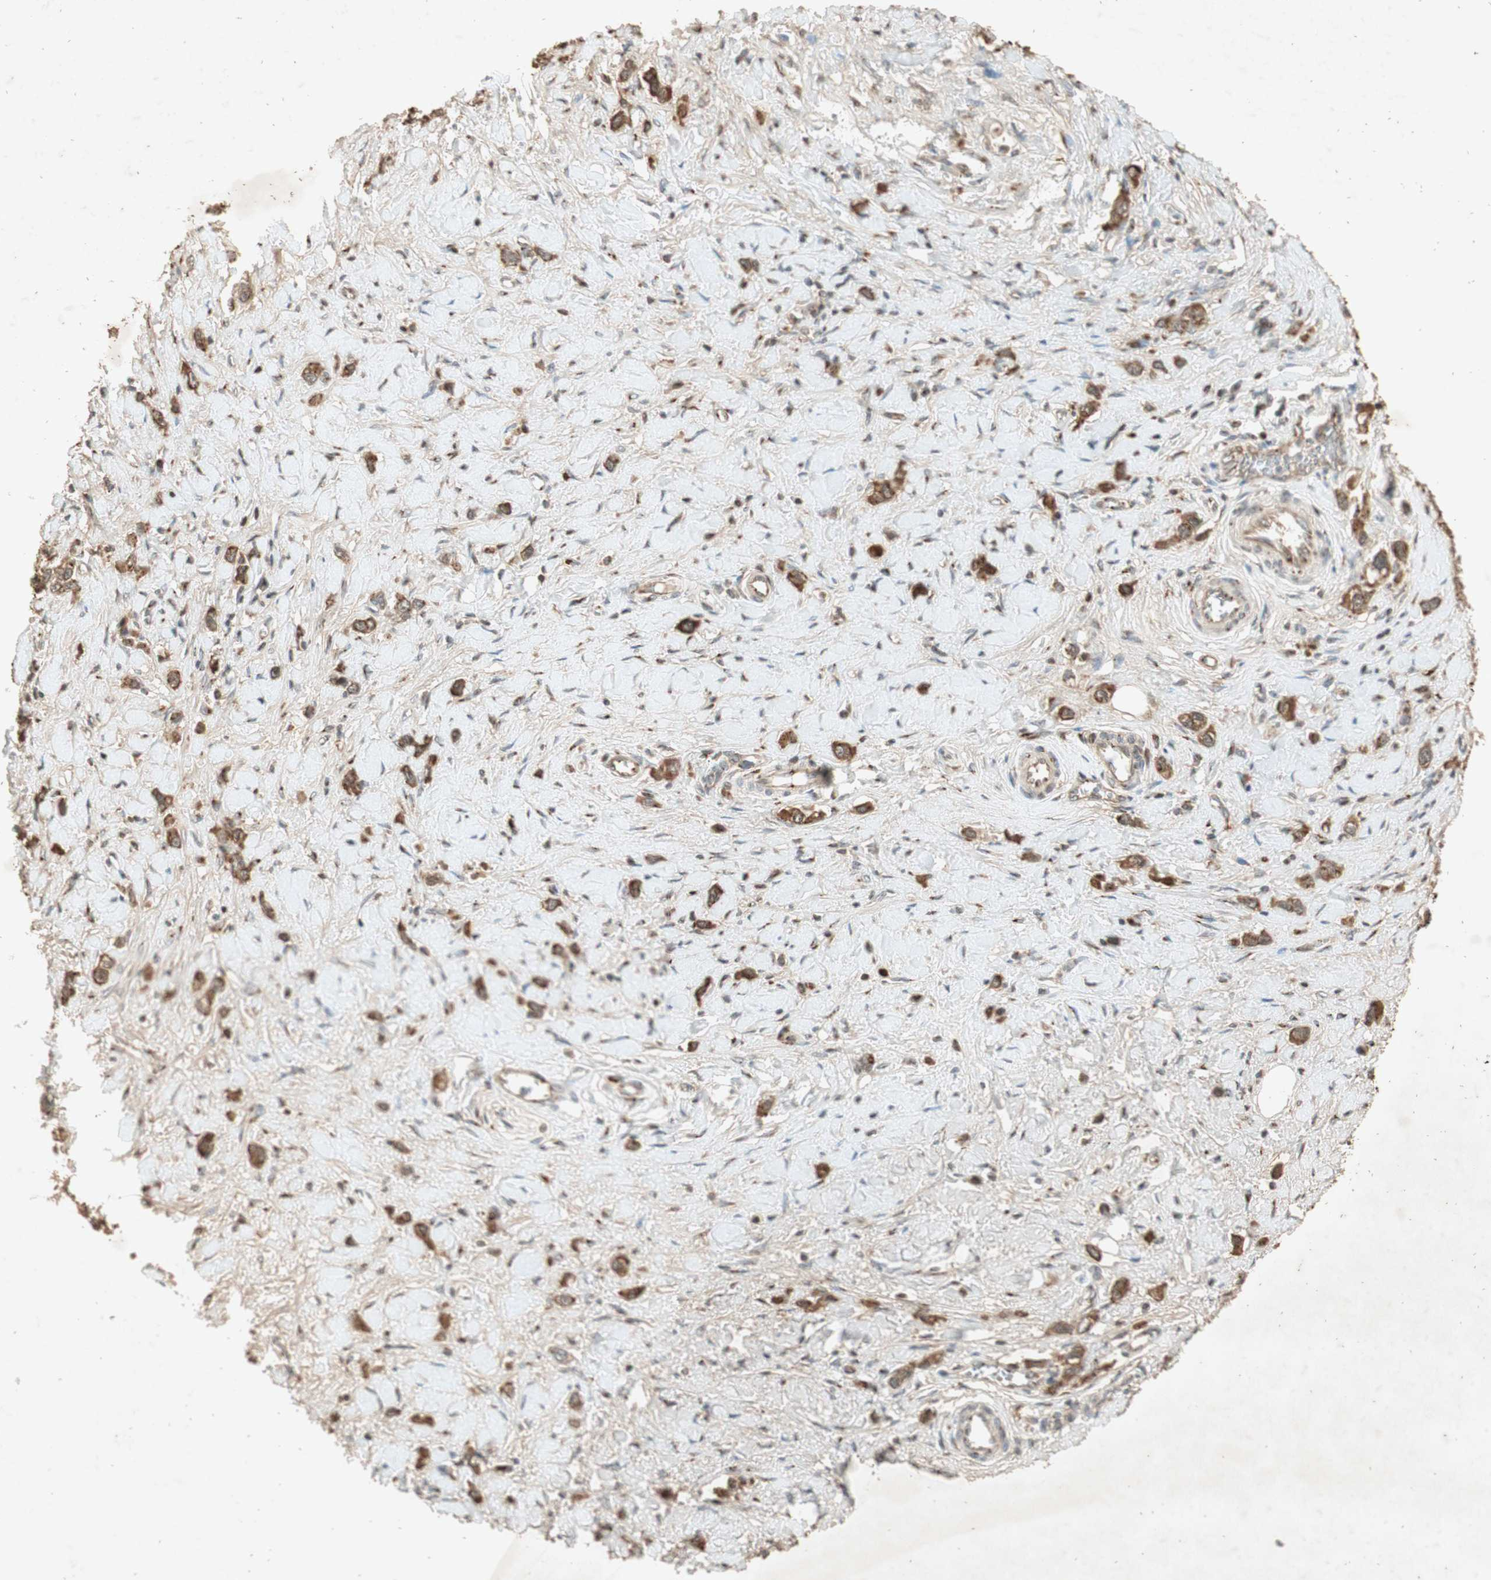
{"staining": {"intensity": "weak", "quantity": ">75%", "location": "cytoplasmic/membranous"}, "tissue": "stomach cancer", "cell_type": "Tumor cells", "image_type": "cancer", "snomed": [{"axis": "morphology", "description": "Normal tissue, NOS"}, {"axis": "morphology", "description": "Adenocarcinoma, NOS"}, {"axis": "topography", "description": "Stomach, upper"}, {"axis": "topography", "description": "Stomach"}], "caption": "Stomach cancer (adenocarcinoma) was stained to show a protein in brown. There is low levels of weak cytoplasmic/membranous staining in about >75% of tumor cells.", "gene": "NEO1", "patient": {"sex": "female", "age": 65}}